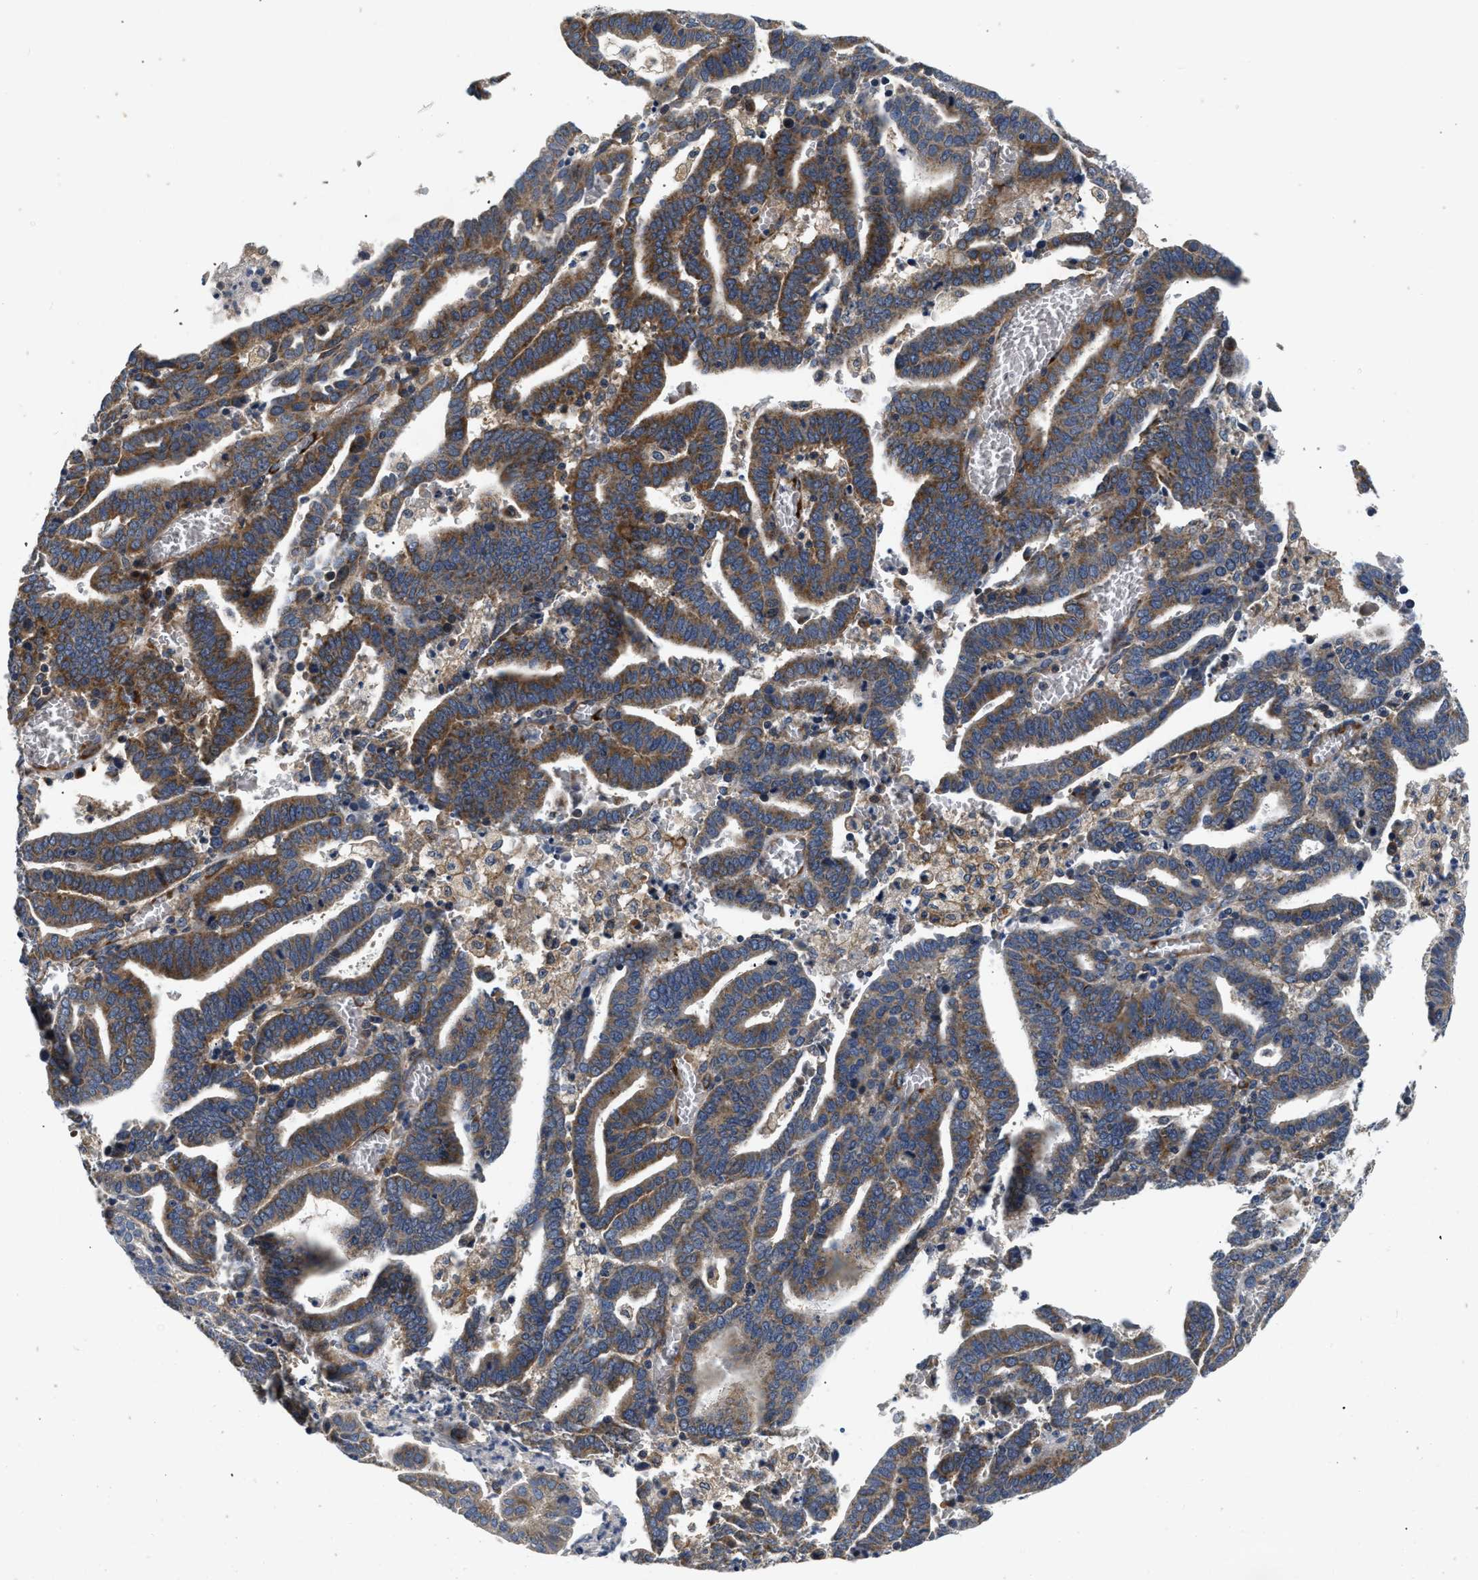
{"staining": {"intensity": "moderate", "quantity": ">75%", "location": "cytoplasmic/membranous"}, "tissue": "endometrial cancer", "cell_type": "Tumor cells", "image_type": "cancer", "snomed": [{"axis": "morphology", "description": "Adenocarcinoma, NOS"}, {"axis": "topography", "description": "Uterus"}], "caption": "Immunohistochemical staining of human endometrial cancer displays moderate cytoplasmic/membranous protein positivity in about >75% of tumor cells.", "gene": "NME6", "patient": {"sex": "female", "age": 83}}